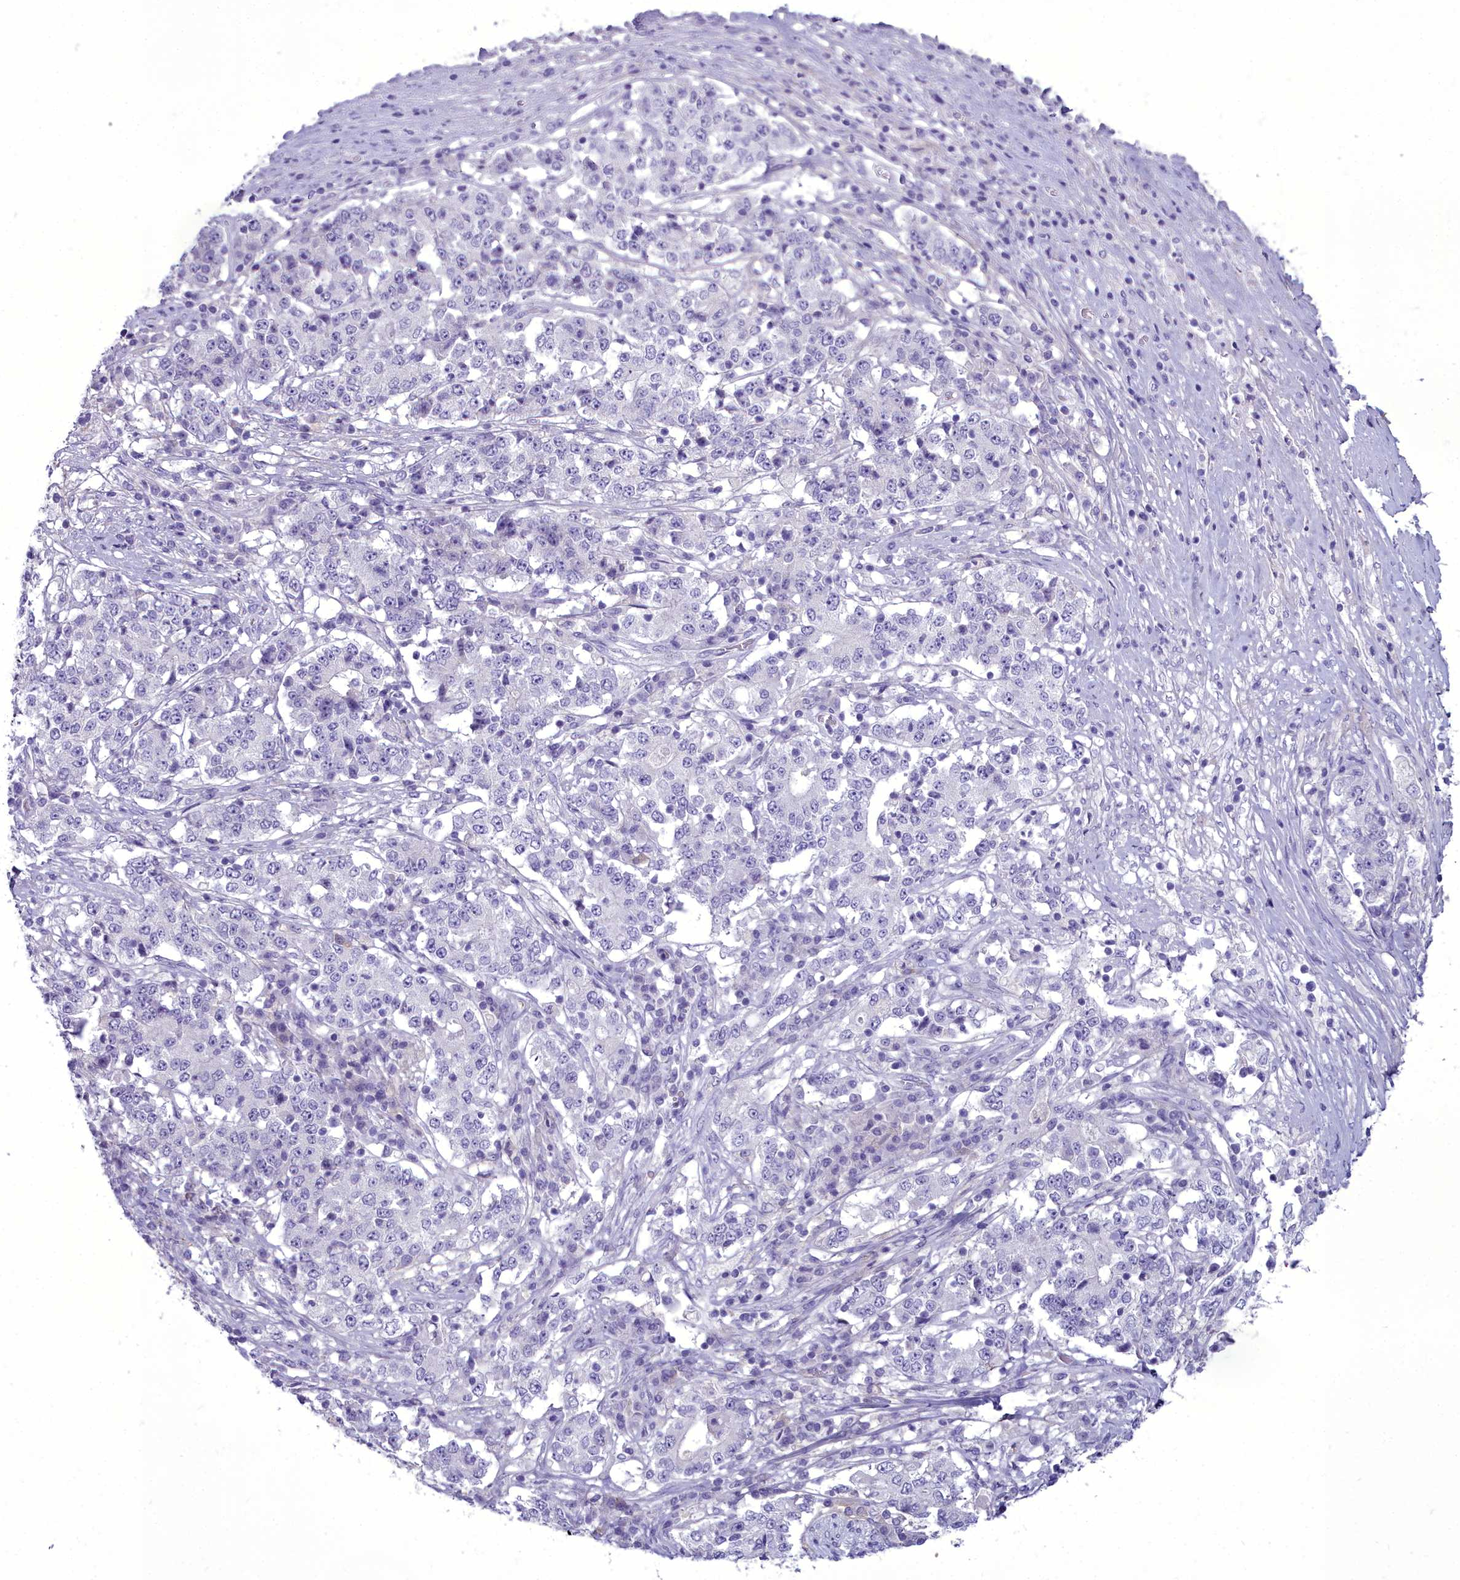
{"staining": {"intensity": "negative", "quantity": "none", "location": "none"}, "tissue": "stomach cancer", "cell_type": "Tumor cells", "image_type": "cancer", "snomed": [{"axis": "morphology", "description": "Adenocarcinoma, NOS"}, {"axis": "topography", "description": "Stomach"}], "caption": "Tumor cells are negative for protein expression in human stomach cancer. (DAB IHC visualized using brightfield microscopy, high magnification).", "gene": "OSTN", "patient": {"sex": "male", "age": 59}}